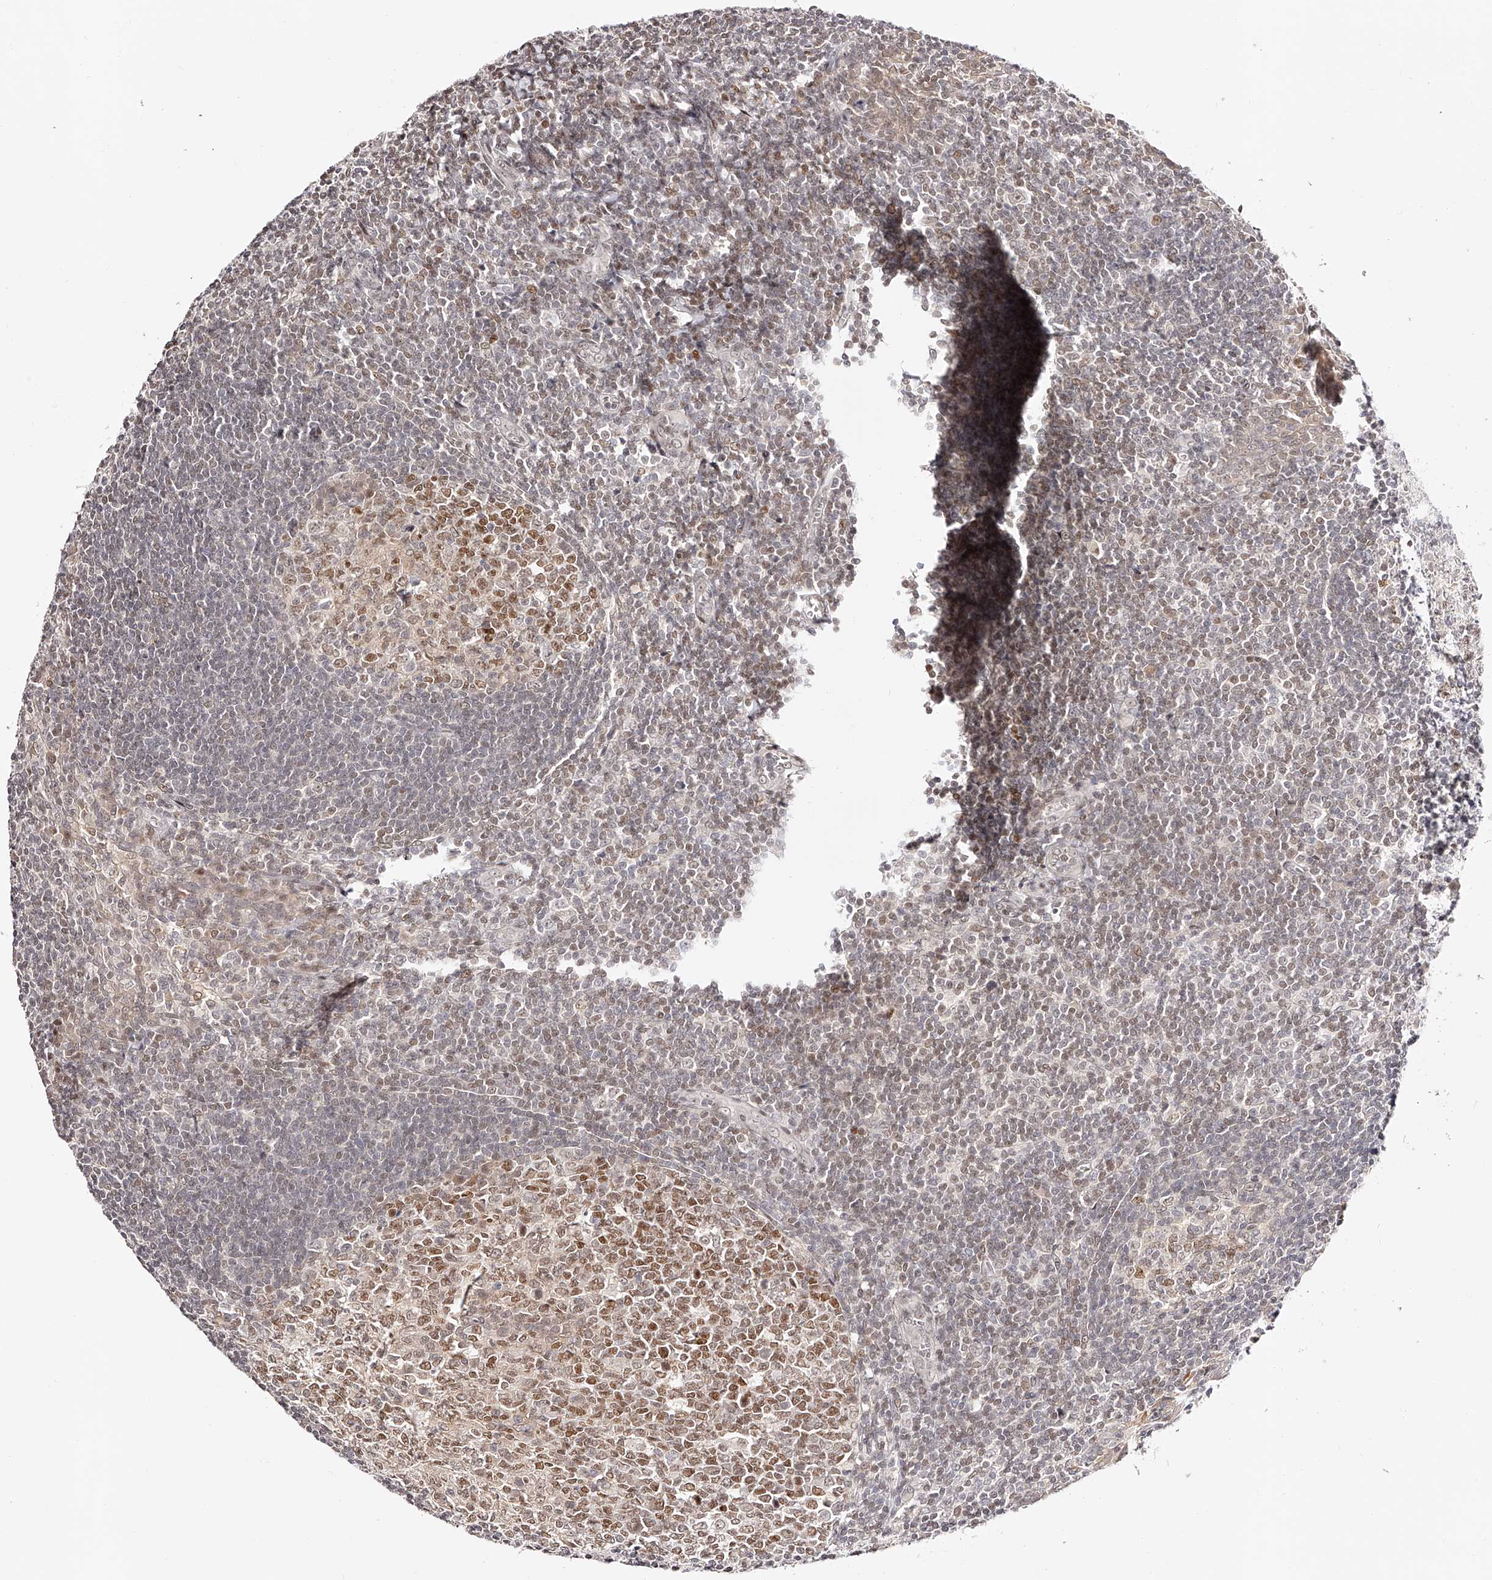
{"staining": {"intensity": "moderate", "quantity": ">75%", "location": "nuclear"}, "tissue": "tonsil", "cell_type": "Germinal center cells", "image_type": "normal", "snomed": [{"axis": "morphology", "description": "Normal tissue, NOS"}, {"axis": "topography", "description": "Tonsil"}], "caption": "This is an image of immunohistochemistry (IHC) staining of unremarkable tonsil, which shows moderate staining in the nuclear of germinal center cells.", "gene": "USF3", "patient": {"sex": "male", "age": 27}}